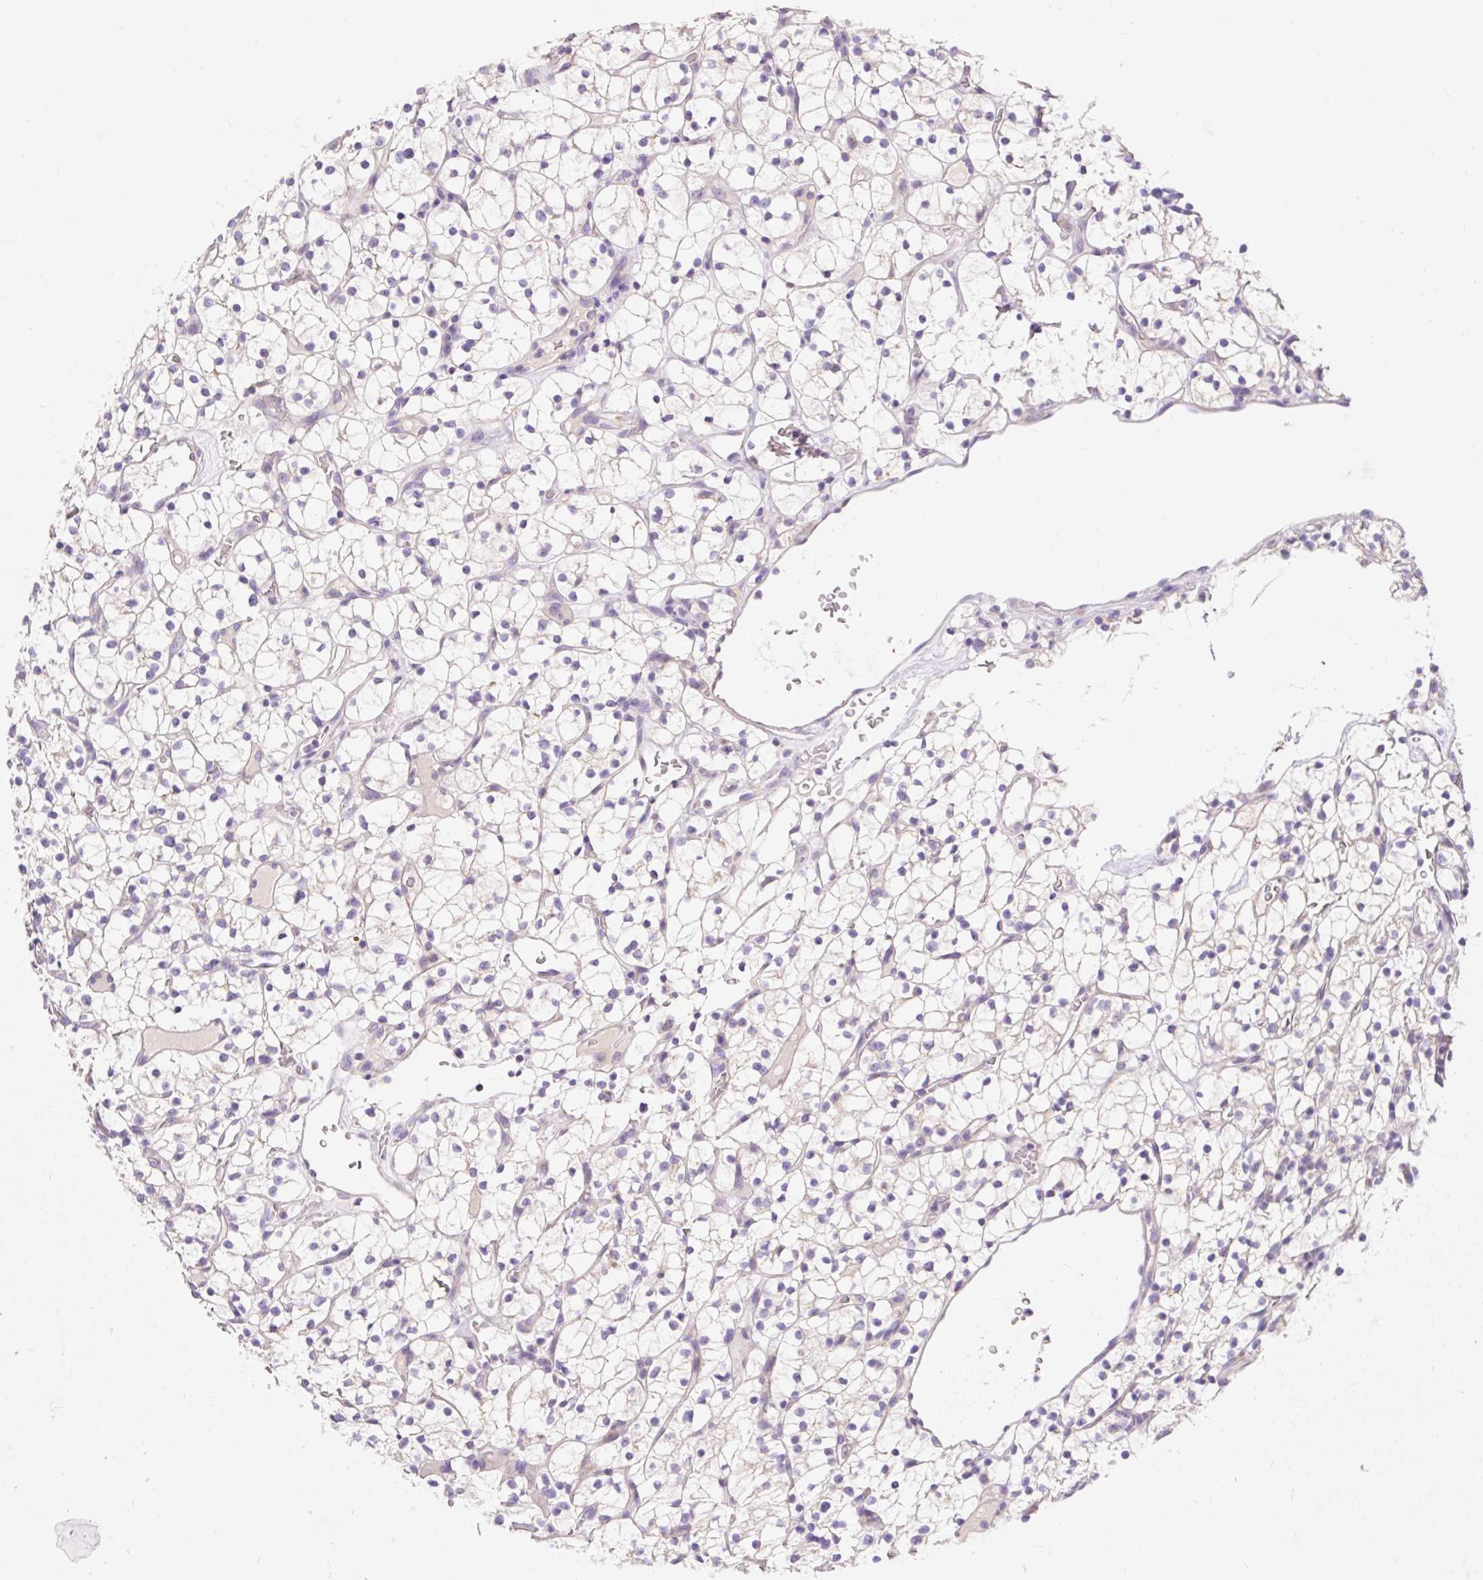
{"staining": {"intensity": "negative", "quantity": "none", "location": "none"}, "tissue": "renal cancer", "cell_type": "Tumor cells", "image_type": "cancer", "snomed": [{"axis": "morphology", "description": "Adenocarcinoma, NOS"}, {"axis": "topography", "description": "Kidney"}], "caption": "Renal cancer stained for a protein using IHC shows no positivity tumor cells.", "gene": "PMAIP1", "patient": {"sex": "female", "age": 64}}